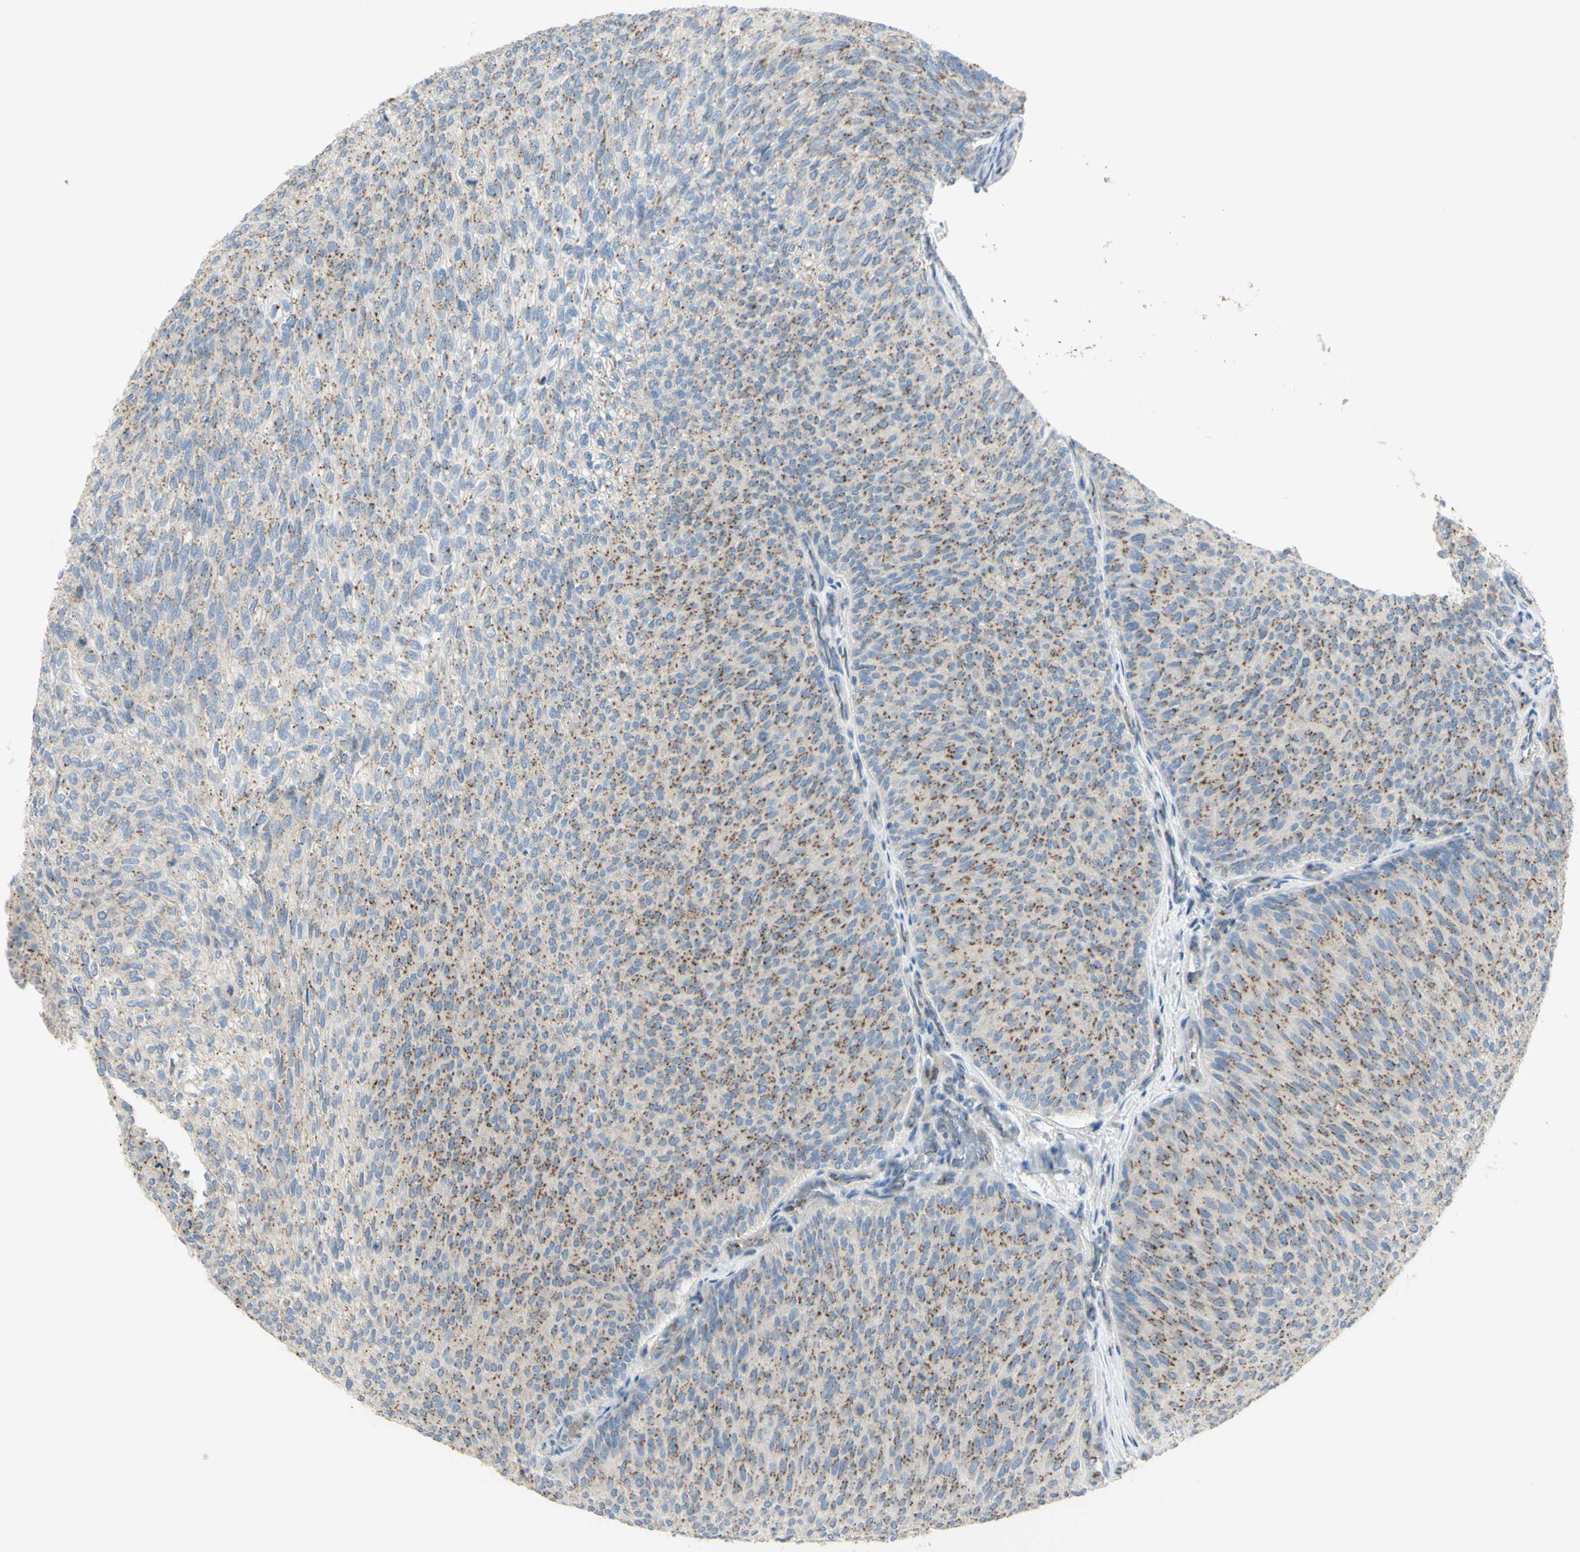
{"staining": {"intensity": "moderate", "quantity": ">75%", "location": "cytoplasmic/membranous"}, "tissue": "urothelial cancer", "cell_type": "Tumor cells", "image_type": "cancer", "snomed": [{"axis": "morphology", "description": "Urothelial carcinoma, Low grade"}, {"axis": "topography", "description": "Urinary bladder"}], "caption": "This micrograph displays immunohistochemistry staining of human urothelial cancer, with medium moderate cytoplasmic/membranous staining in approximately >75% of tumor cells.", "gene": "B4GALT3", "patient": {"sex": "female", "age": 79}}